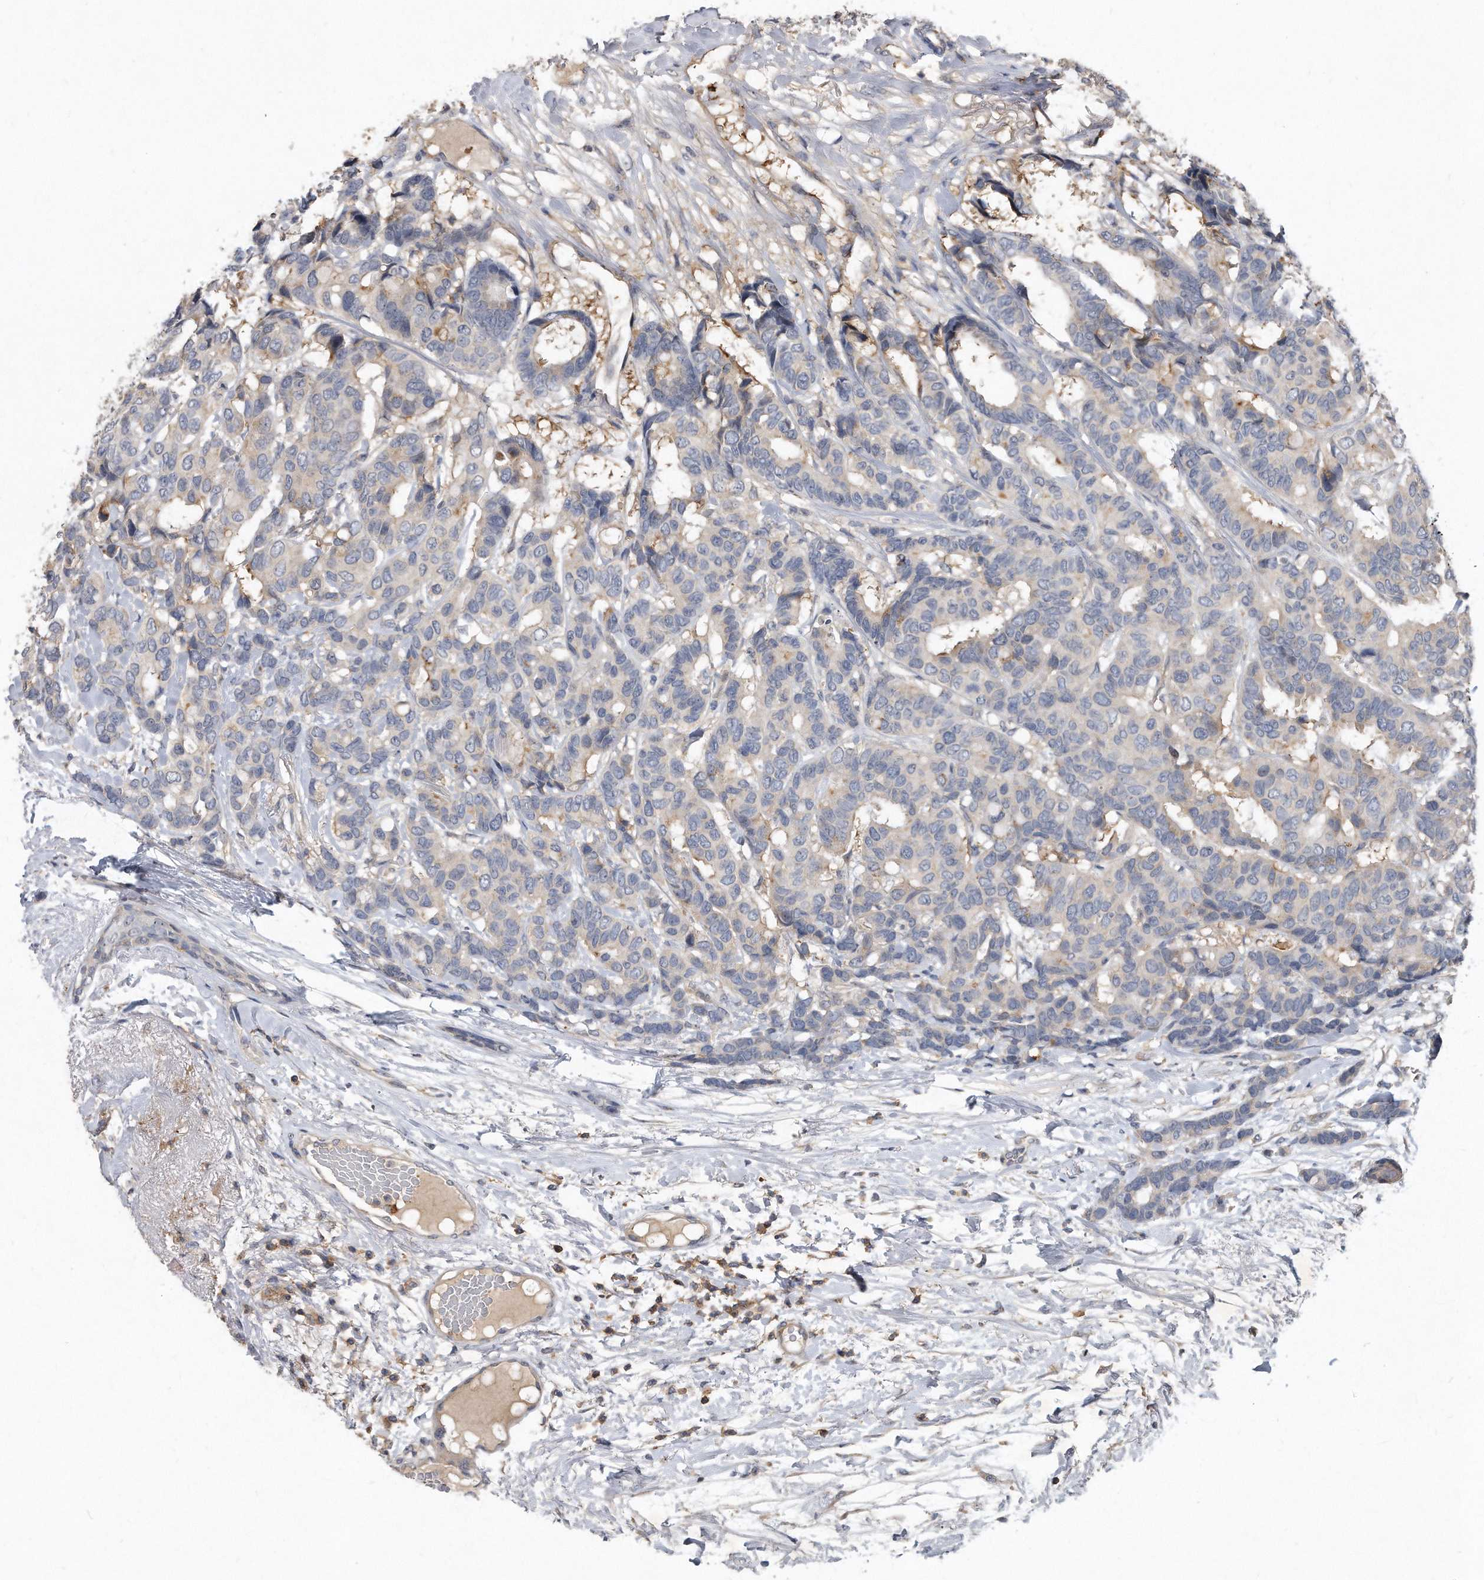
{"staining": {"intensity": "weak", "quantity": "<25%", "location": "cytoplasmic/membranous"}, "tissue": "breast cancer", "cell_type": "Tumor cells", "image_type": "cancer", "snomed": [{"axis": "morphology", "description": "Duct carcinoma"}, {"axis": "topography", "description": "Breast"}], "caption": "This is a histopathology image of IHC staining of breast infiltrating ductal carcinoma, which shows no positivity in tumor cells.", "gene": "PGBD2", "patient": {"sex": "female", "age": 87}}